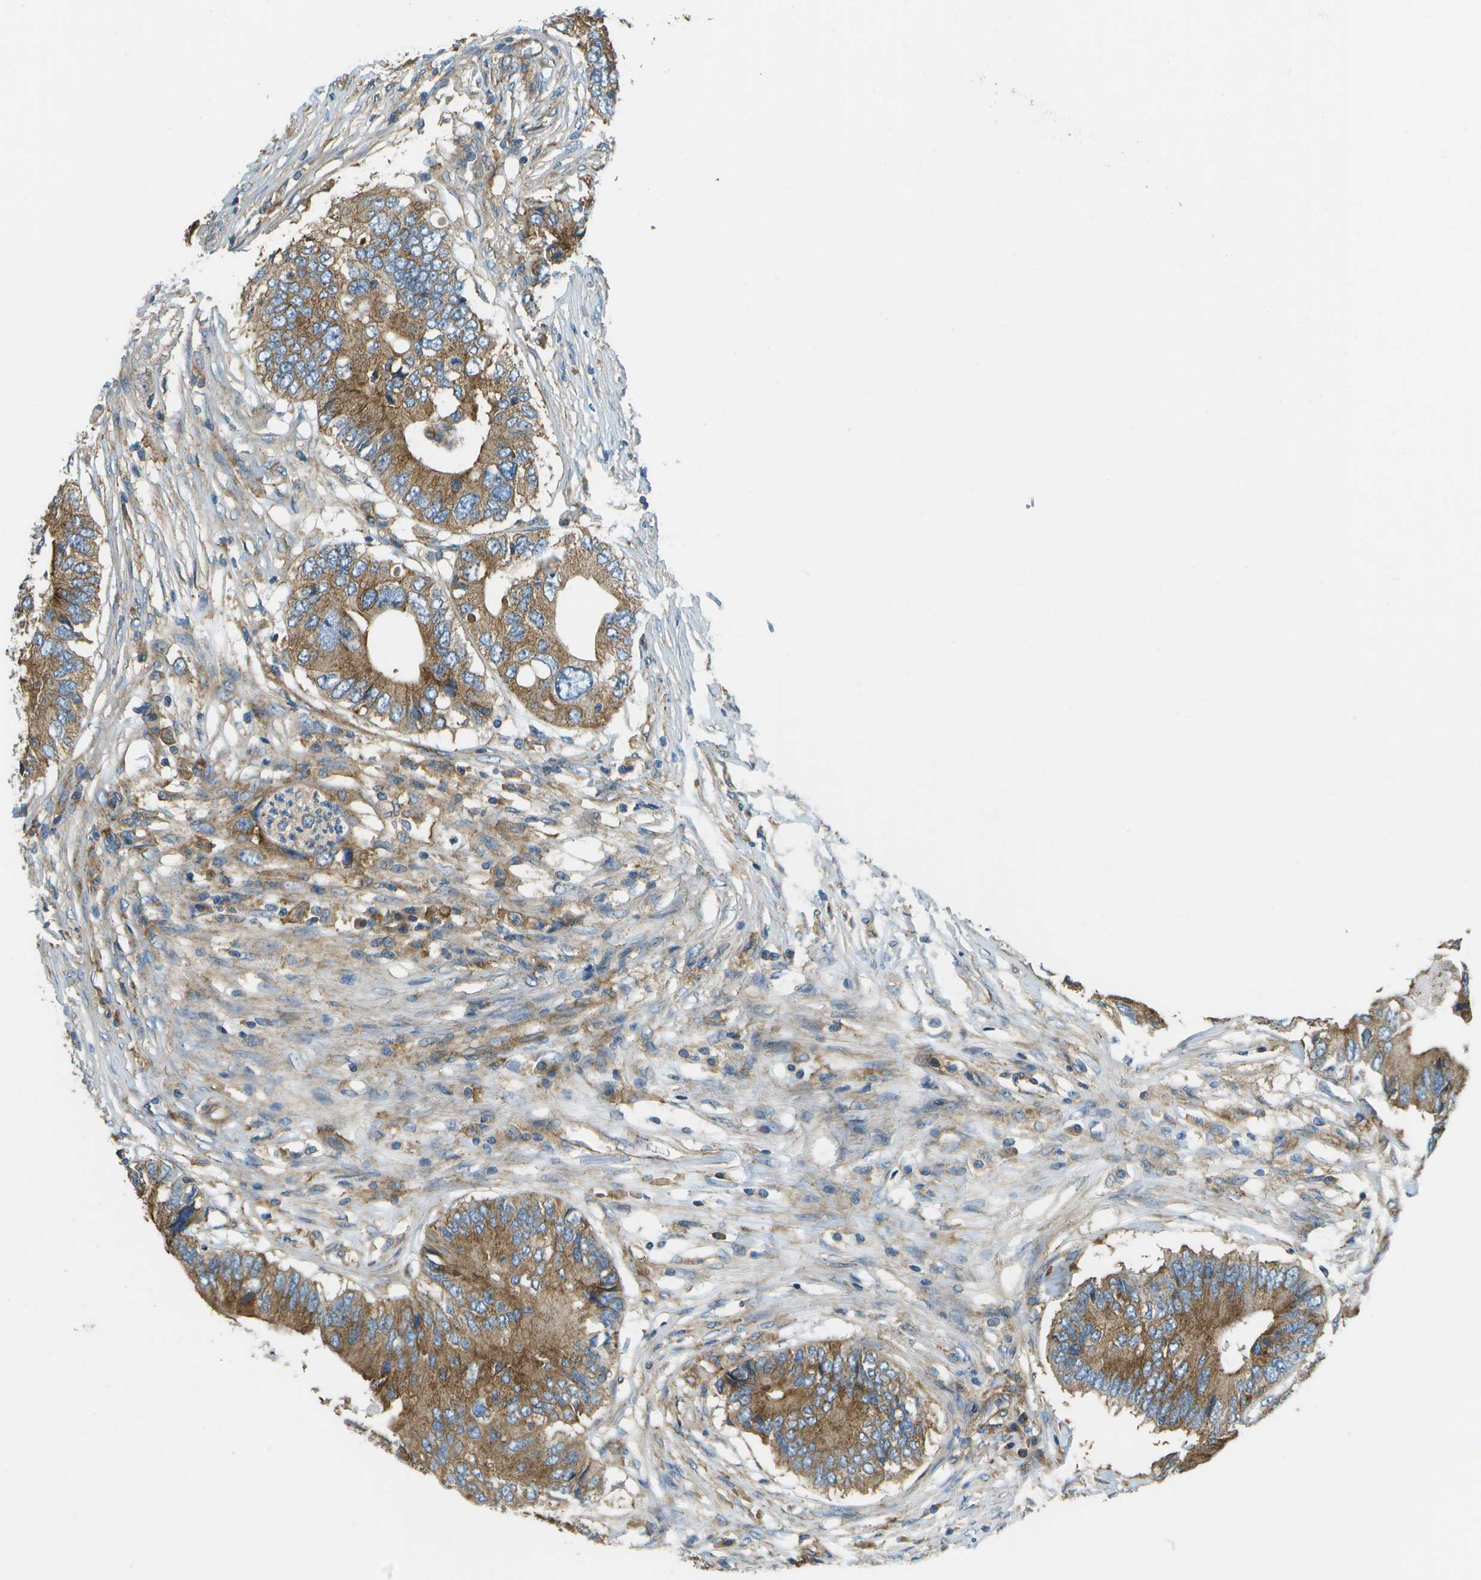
{"staining": {"intensity": "moderate", "quantity": ">75%", "location": "cytoplasmic/membranous"}, "tissue": "colorectal cancer", "cell_type": "Tumor cells", "image_type": "cancer", "snomed": [{"axis": "morphology", "description": "Adenocarcinoma, NOS"}, {"axis": "topography", "description": "Colon"}], "caption": "Human colorectal cancer stained for a protein (brown) demonstrates moderate cytoplasmic/membranous positive staining in about >75% of tumor cells.", "gene": "CLTC", "patient": {"sex": "male", "age": 71}}